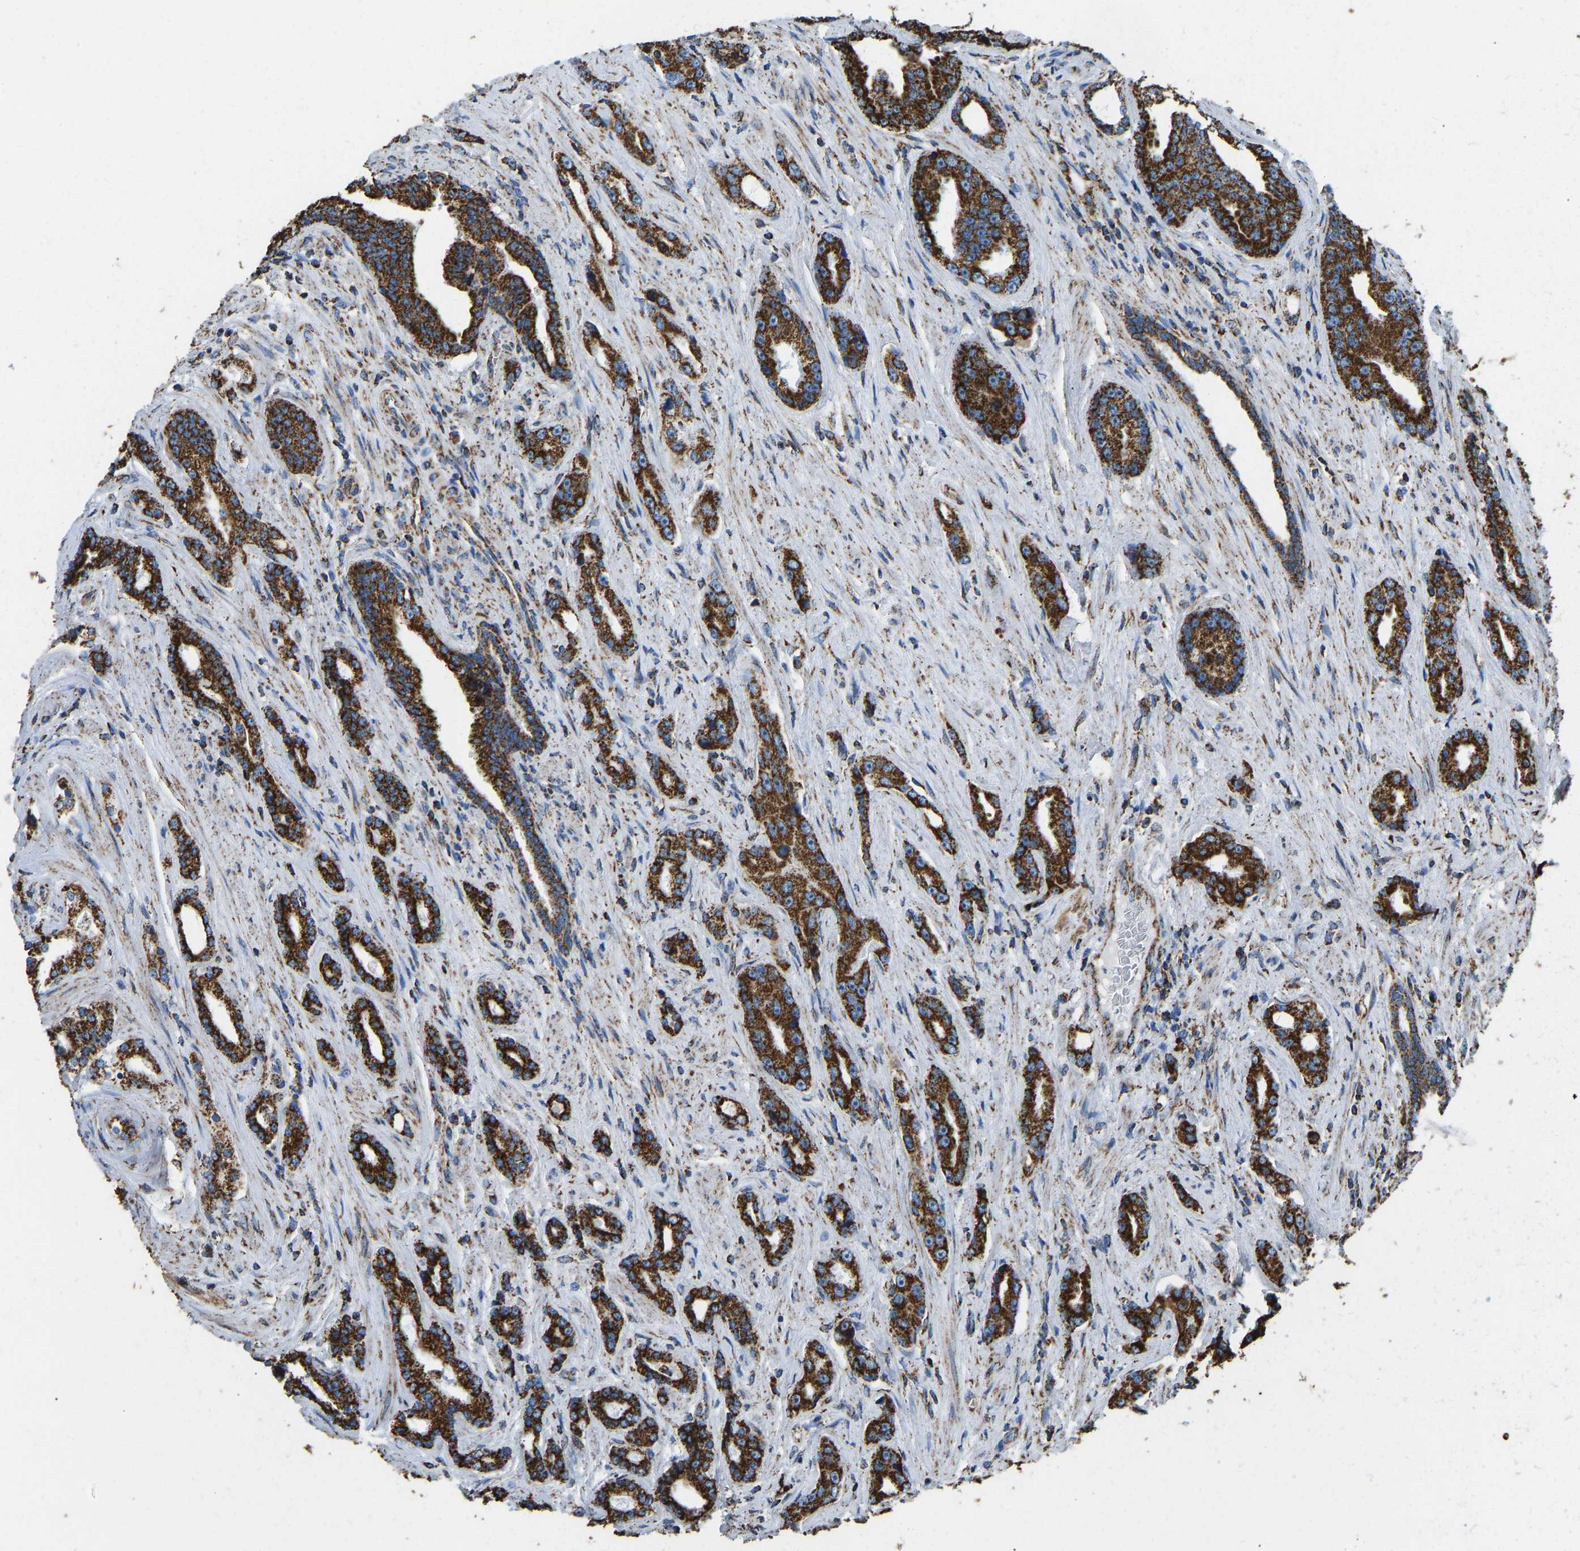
{"staining": {"intensity": "strong", "quantity": ">75%", "location": "cytoplasmic/membranous"}, "tissue": "prostate cancer", "cell_type": "Tumor cells", "image_type": "cancer", "snomed": [{"axis": "morphology", "description": "Adenocarcinoma, High grade"}, {"axis": "topography", "description": "Prostate"}], "caption": "The micrograph exhibits a brown stain indicating the presence of a protein in the cytoplasmic/membranous of tumor cells in prostate adenocarcinoma (high-grade). The staining was performed using DAB (3,3'-diaminobenzidine), with brown indicating positive protein expression. Nuclei are stained blue with hematoxylin.", "gene": "IRX6", "patient": {"sex": "male", "age": 71}}